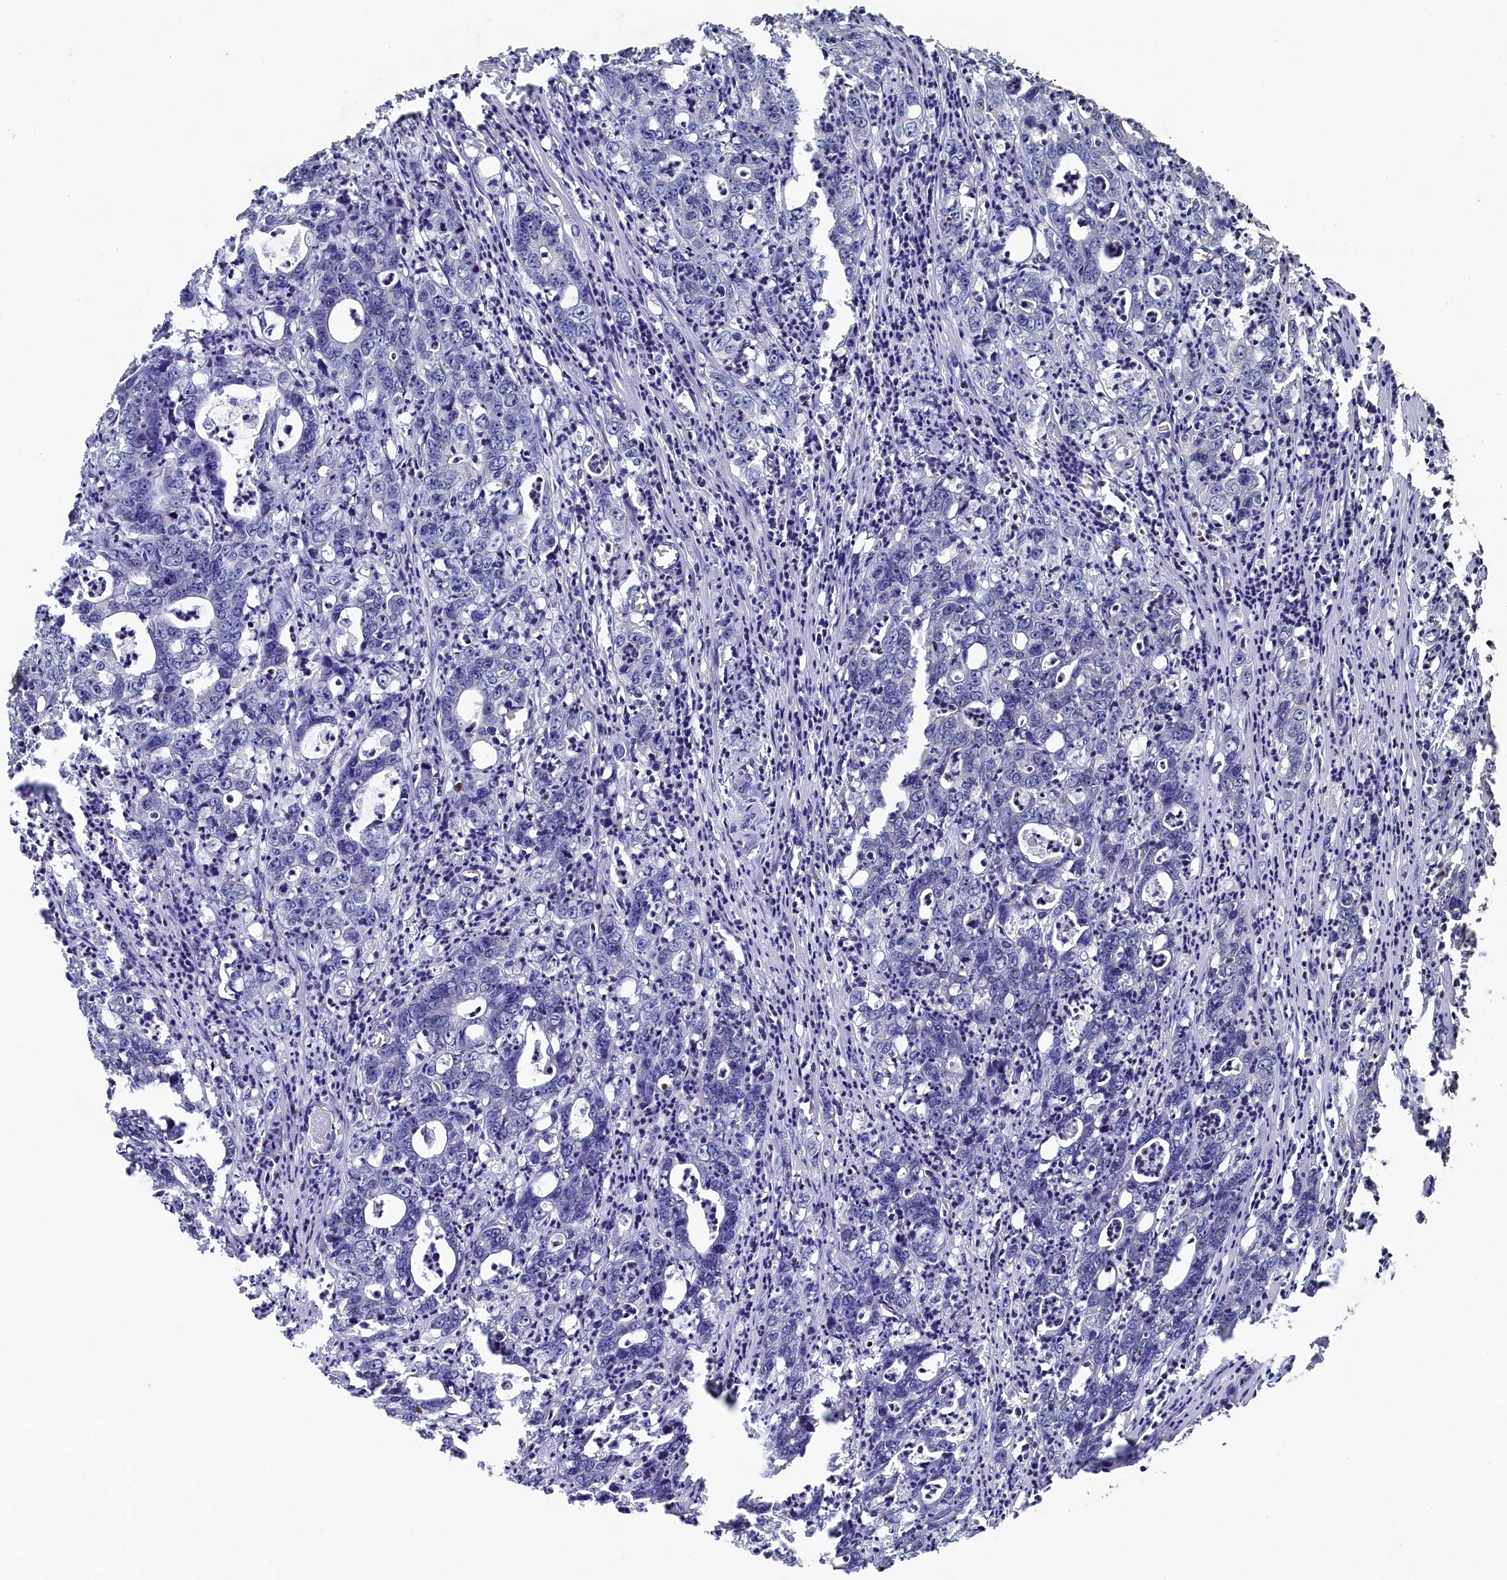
{"staining": {"intensity": "negative", "quantity": "none", "location": "none"}, "tissue": "colorectal cancer", "cell_type": "Tumor cells", "image_type": "cancer", "snomed": [{"axis": "morphology", "description": "Adenocarcinoma, NOS"}, {"axis": "topography", "description": "Colon"}], "caption": "The photomicrograph exhibits no staining of tumor cells in colorectal adenocarcinoma.", "gene": "PIGN", "patient": {"sex": "female", "age": 75}}